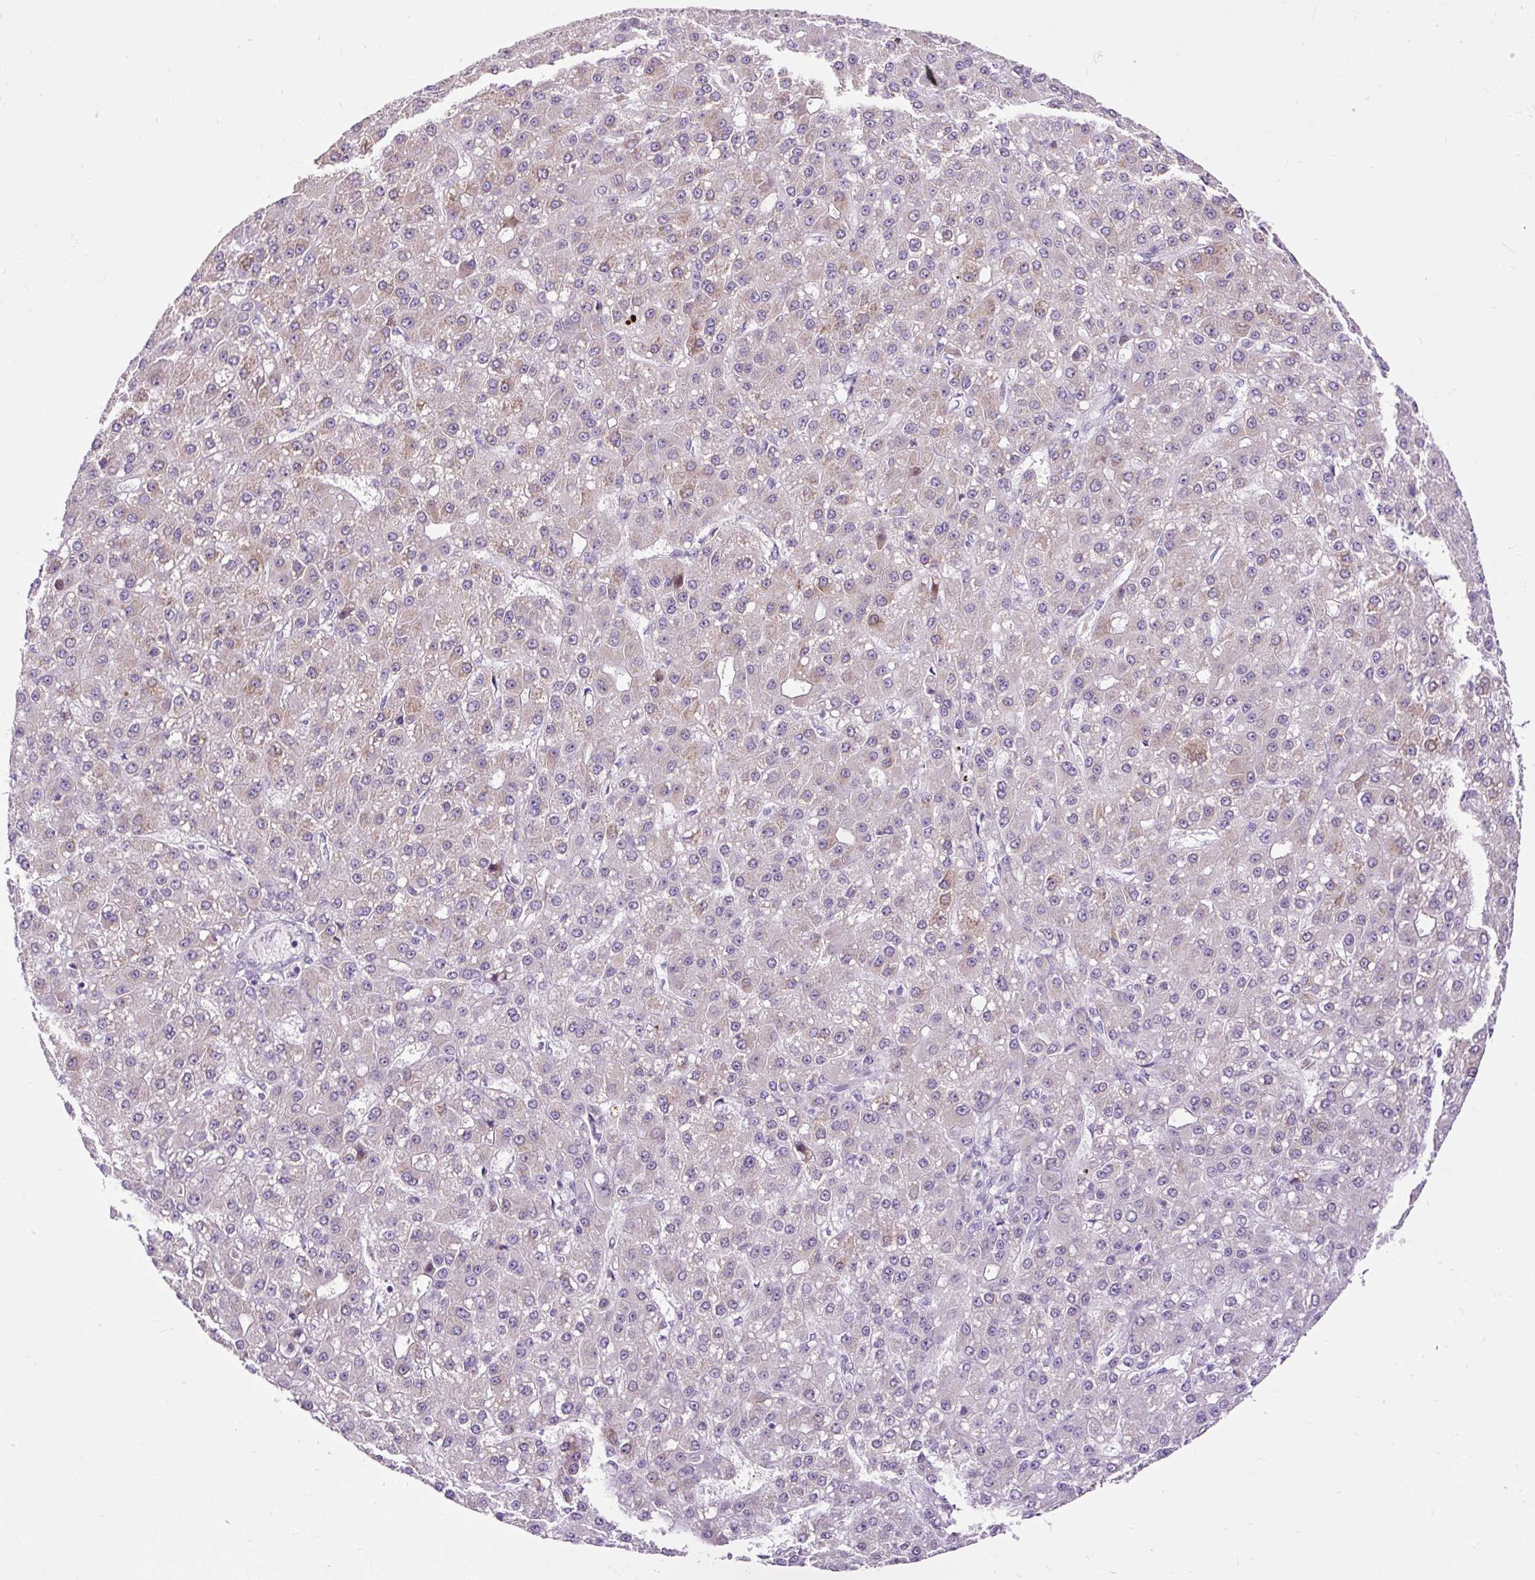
{"staining": {"intensity": "weak", "quantity": "<25%", "location": "cytoplasmic/membranous"}, "tissue": "liver cancer", "cell_type": "Tumor cells", "image_type": "cancer", "snomed": [{"axis": "morphology", "description": "Carcinoma, Hepatocellular, NOS"}, {"axis": "topography", "description": "Liver"}], "caption": "This histopathology image is of hepatocellular carcinoma (liver) stained with IHC to label a protein in brown with the nuclei are counter-stained blue. There is no positivity in tumor cells.", "gene": "FMC1", "patient": {"sex": "male", "age": 67}}